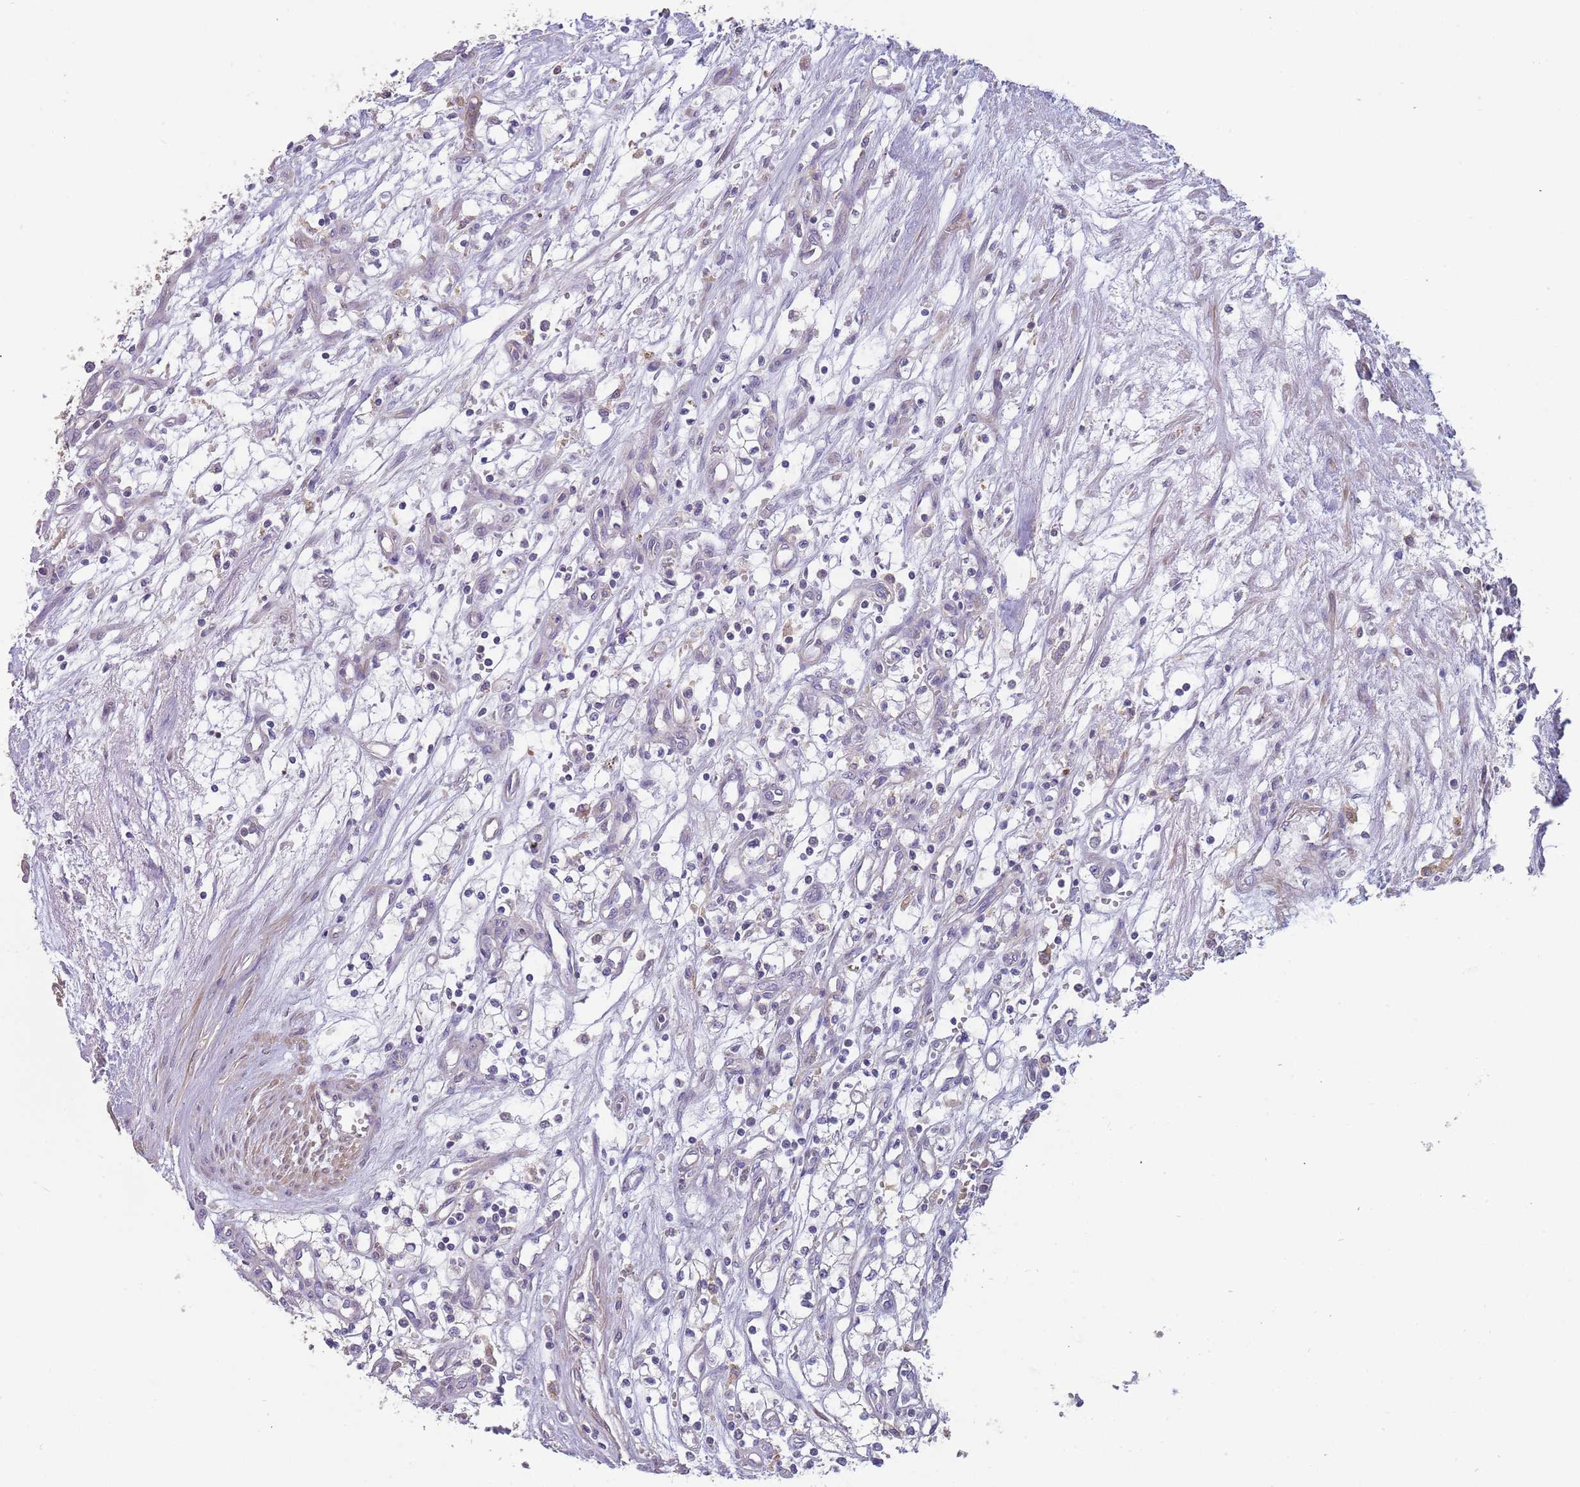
{"staining": {"intensity": "negative", "quantity": "none", "location": "none"}, "tissue": "renal cancer", "cell_type": "Tumor cells", "image_type": "cancer", "snomed": [{"axis": "morphology", "description": "Adenocarcinoma, NOS"}, {"axis": "topography", "description": "Kidney"}], "caption": "Immunohistochemistry photomicrograph of neoplastic tissue: human renal cancer stained with DAB shows no significant protein staining in tumor cells. (Brightfield microscopy of DAB immunohistochemistry (IHC) at high magnification).", "gene": "SUSD1", "patient": {"sex": "male", "age": 59}}